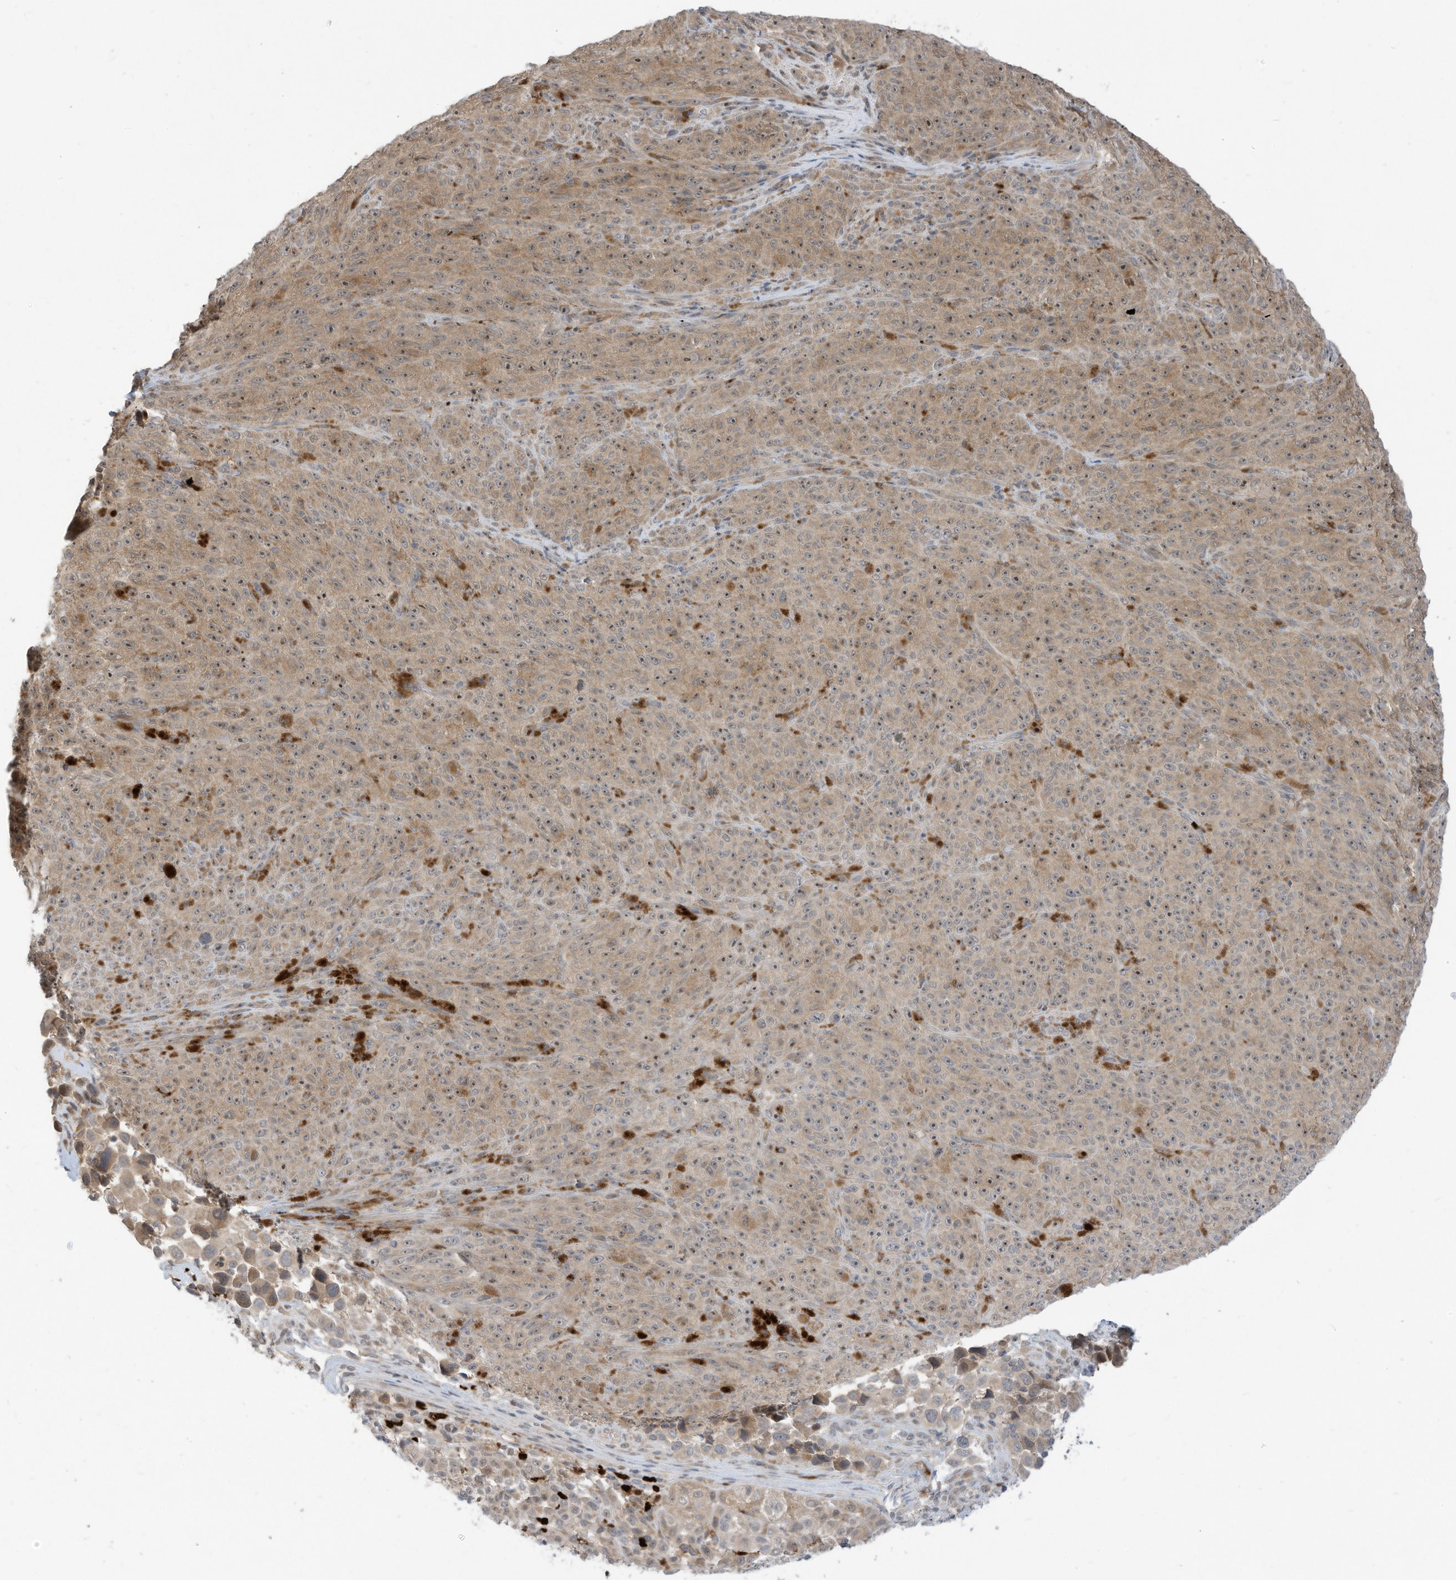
{"staining": {"intensity": "weak", "quantity": "25%-75%", "location": "cytoplasmic/membranous"}, "tissue": "melanoma", "cell_type": "Tumor cells", "image_type": "cancer", "snomed": [{"axis": "morphology", "description": "Malignant melanoma, NOS"}, {"axis": "topography", "description": "Skin"}], "caption": "Weak cytoplasmic/membranous staining is present in about 25%-75% of tumor cells in melanoma.", "gene": "CNKSR1", "patient": {"sex": "female", "age": 82}}